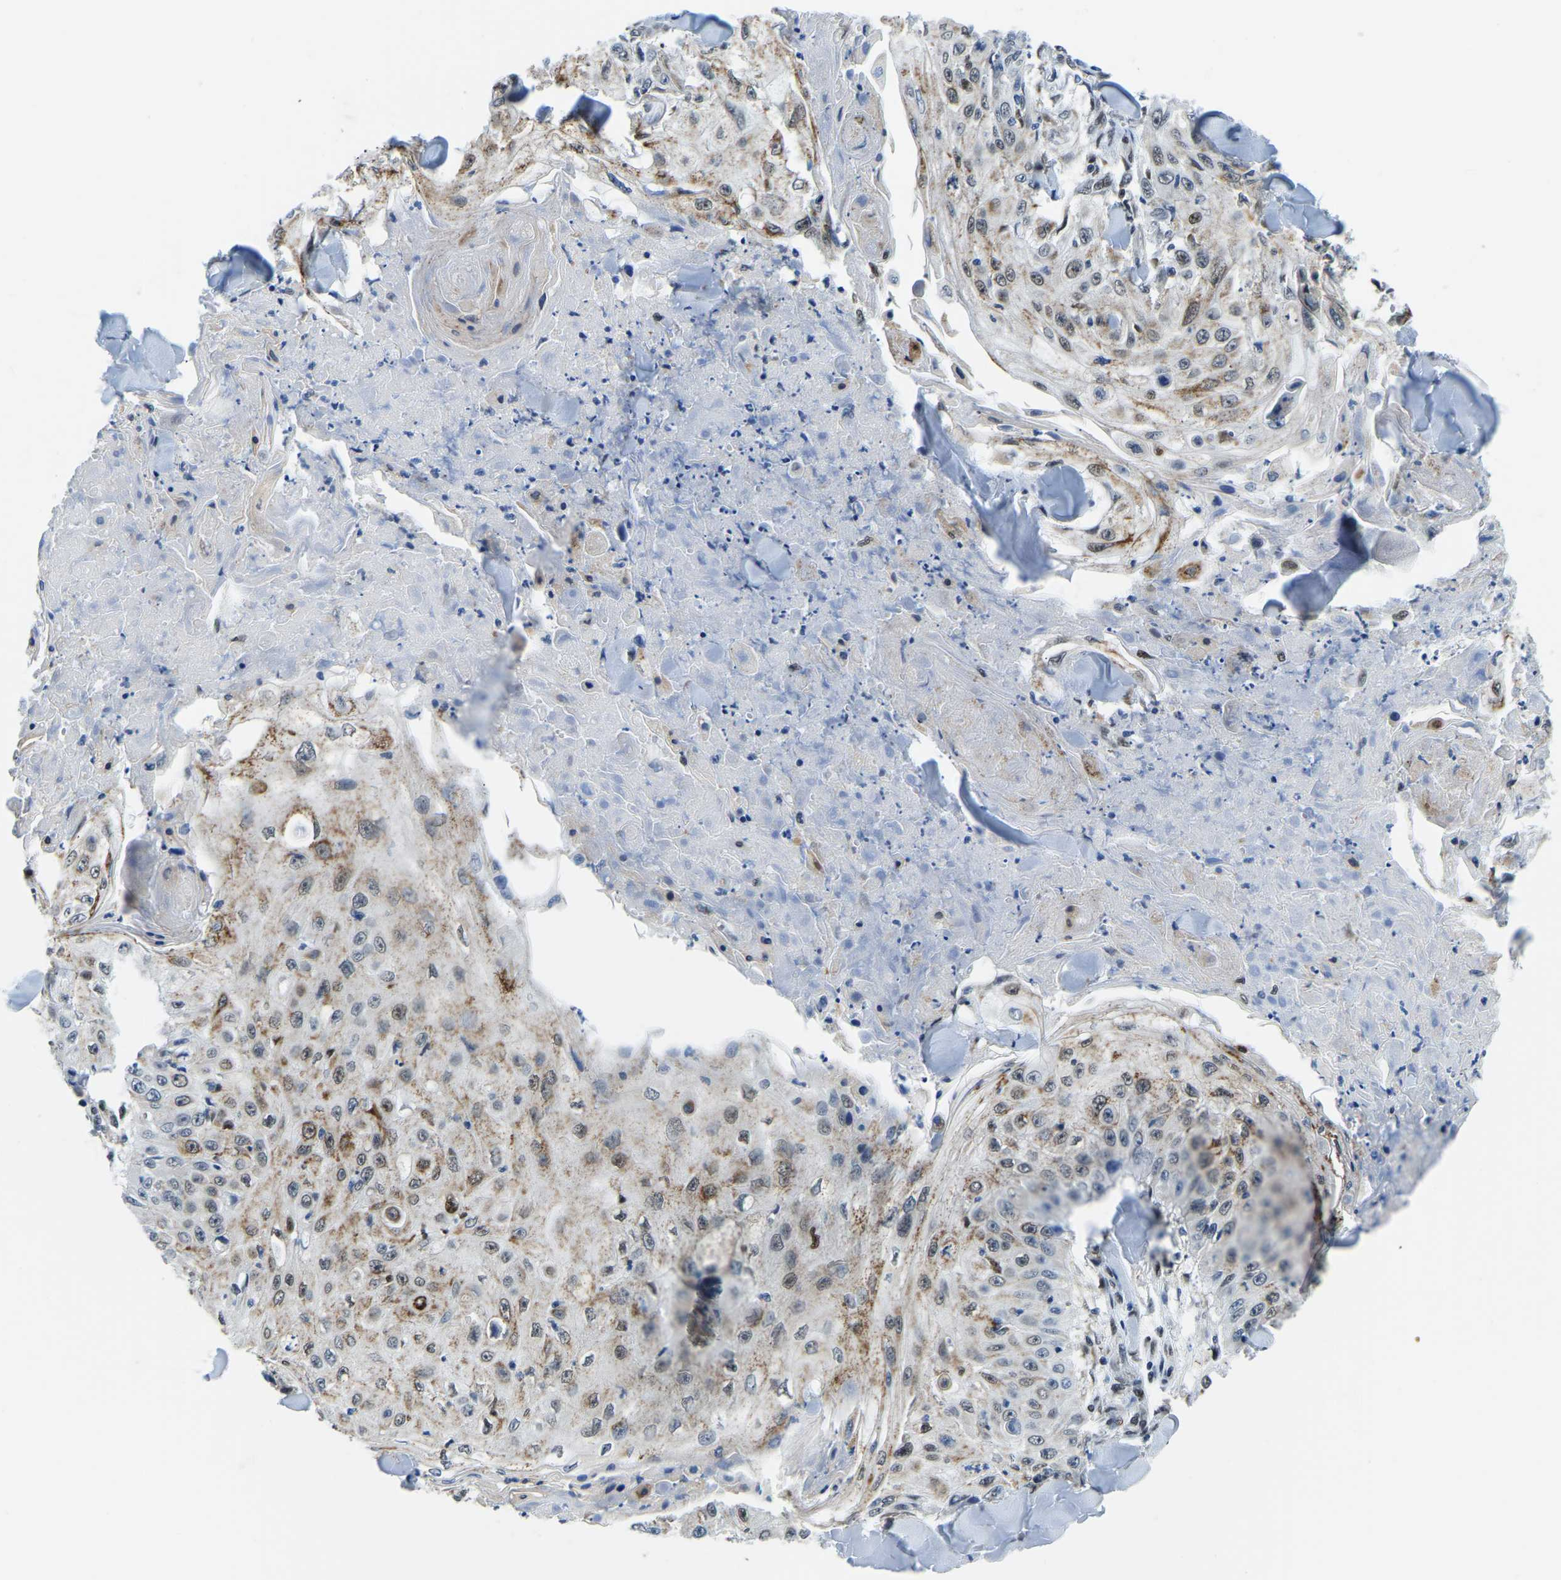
{"staining": {"intensity": "moderate", "quantity": ">75%", "location": "cytoplasmic/membranous,nuclear"}, "tissue": "skin cancer", "cell_type": "Tumor cells", "image_type": "cancer", "snomed": [{"axis": "morphology", "description": "Squamous cell carcinoma, NOS"}, {"axis": "topography", "description": "Skin"}], "caption": "This micrograph demonstrates immunohistochemistry (IHC) staining of skin cancer (squamous cell carcinoma), with medium moderate cytoplasmic/membranous and nuclear positivity in approximately >75% of tumor cells.", "gene": "BNIP3L", "patient": {"sex": "male", "age": 86}}